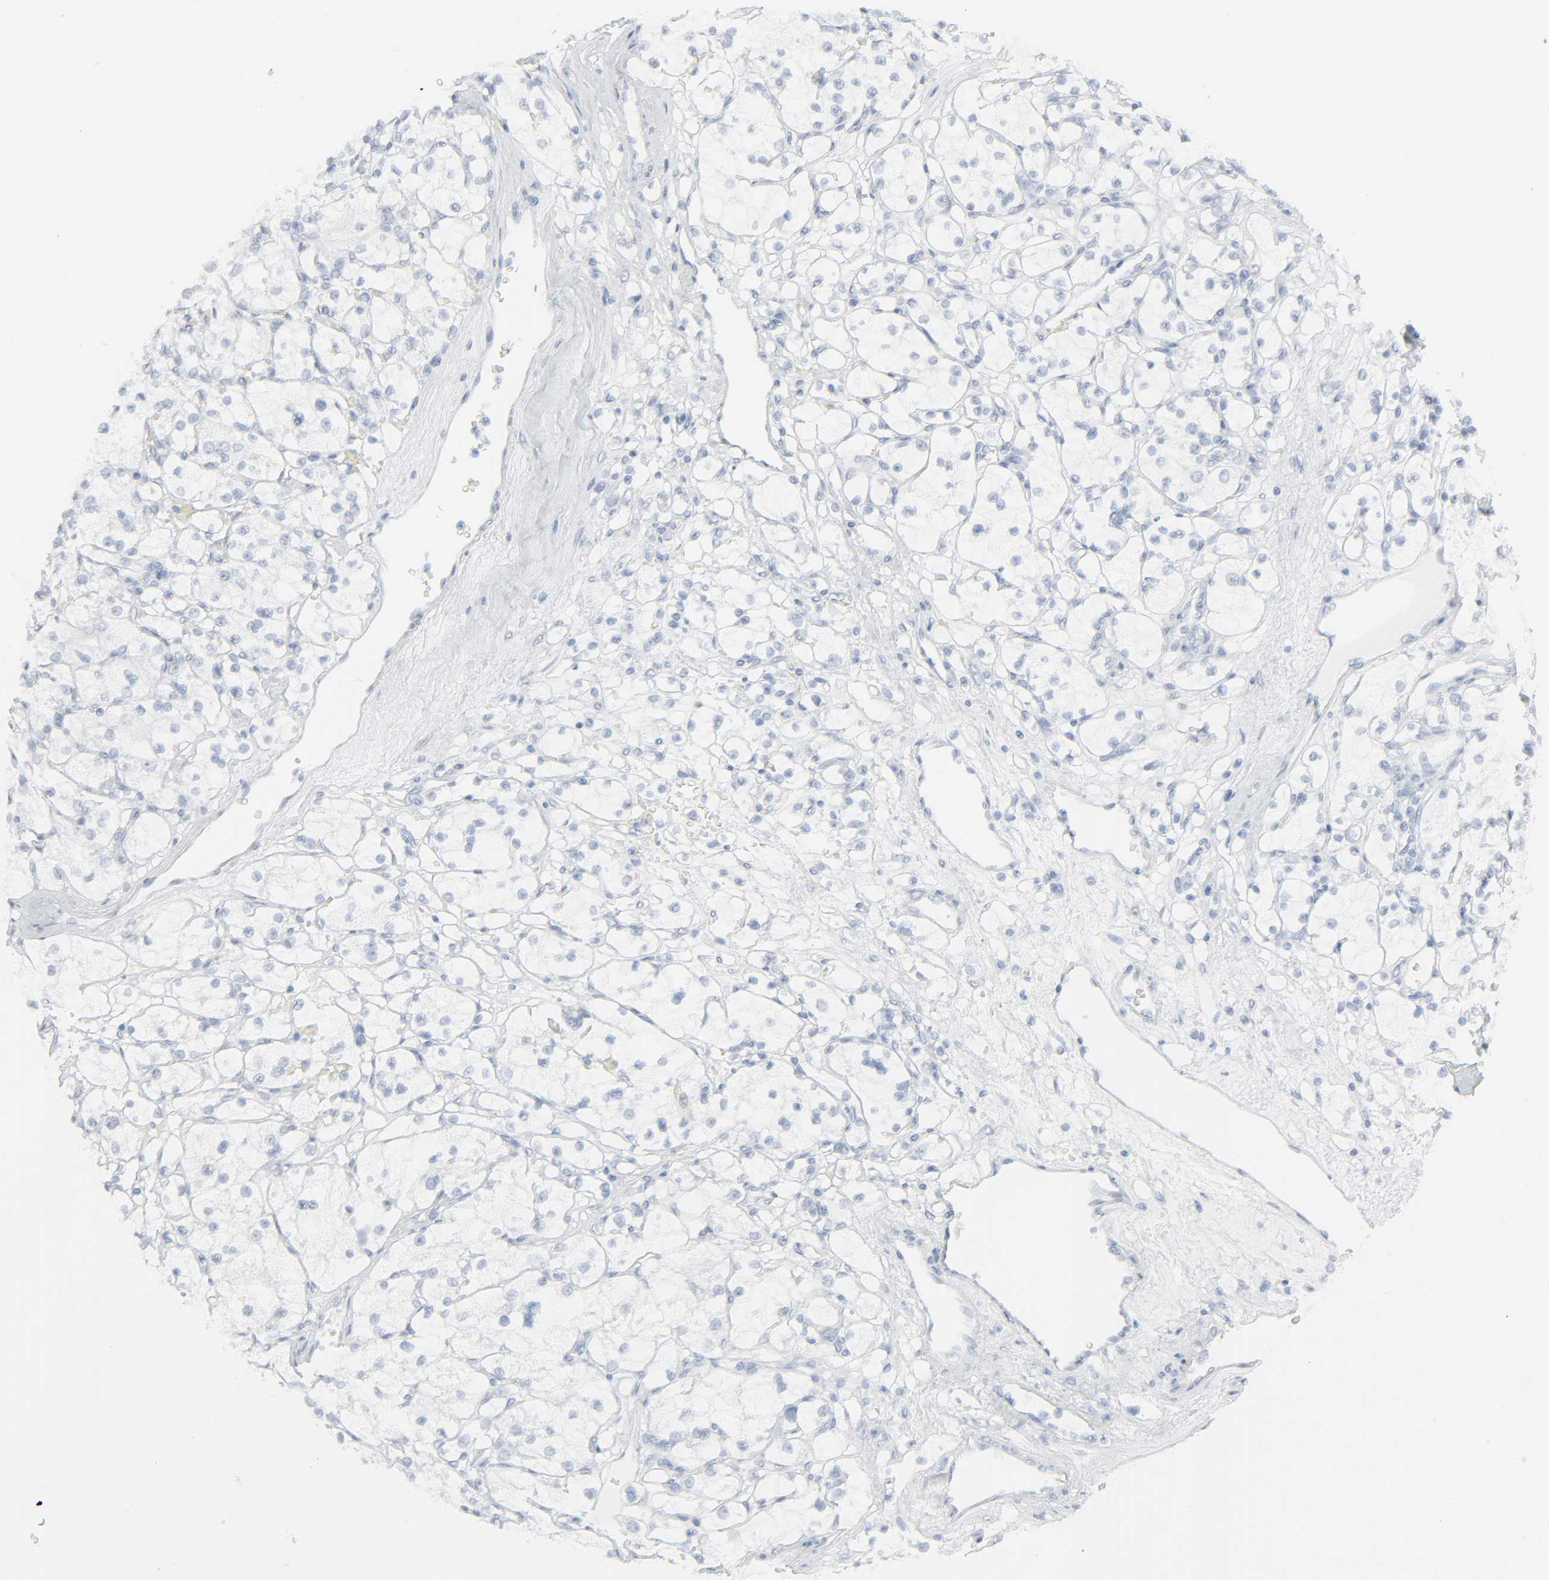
{"staining": {"intensity": "negative", "quantity": "none", "location": "none"}, "tissue": "renal cancer", "cell_type": "Tumor cells", "image_type": "cancer", "snomed": [{"axis": "morphology", "description": "Adenocarcinoma, NOS"}, {"axis": "topography", "description": "Kidney"}], "caption": "DAB (3,3'-diaminobenzidine) immunohistochemical staining of renal adenocarcinoma demonstrates no significant positivity in tumor cells.", "gene": "ZBTB16", "patient": {"sex": "female", "age": 83}}